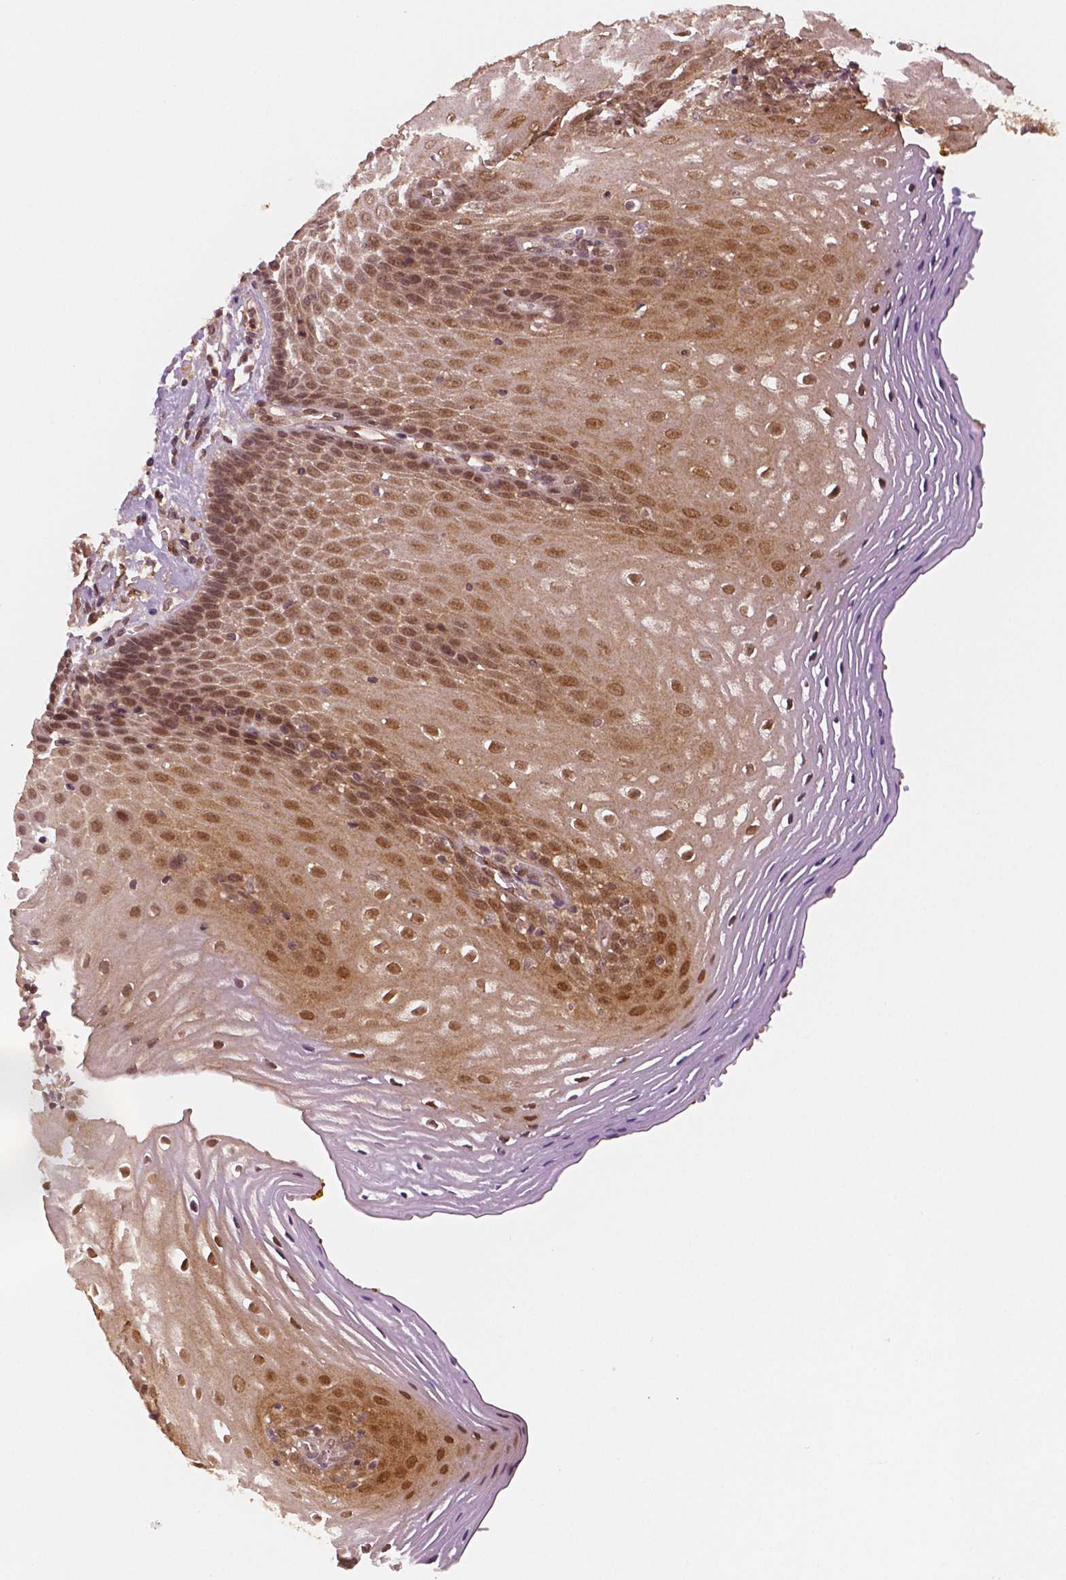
{"staining": {"intensity": "moderate", "quantity": ">75%", "location": "cytoplasmic/membranous,nuclear"}, "tissue": "esophagus", "cell_type": "Squamous epithelial cells", "image_type": "normal", "snomed": [{"axis": "morphology", "description": "Normal tissue, NOS"}, {"axis": "topography", "description": "Esophagus"}], "caption": "The image shows immunohistochemical staining of normal esophagus. There is moderate cytoplasmic/membranous,nuclear positivity is appreciated in approximately >75% of squamous epithelial cells. The staining was performed using DAB, with brown indicating positive protein expression. Nuclei are stained blue with hematoxylin.", "gene": "STAT3", "patient": {"sex": "female", "age": 68}}